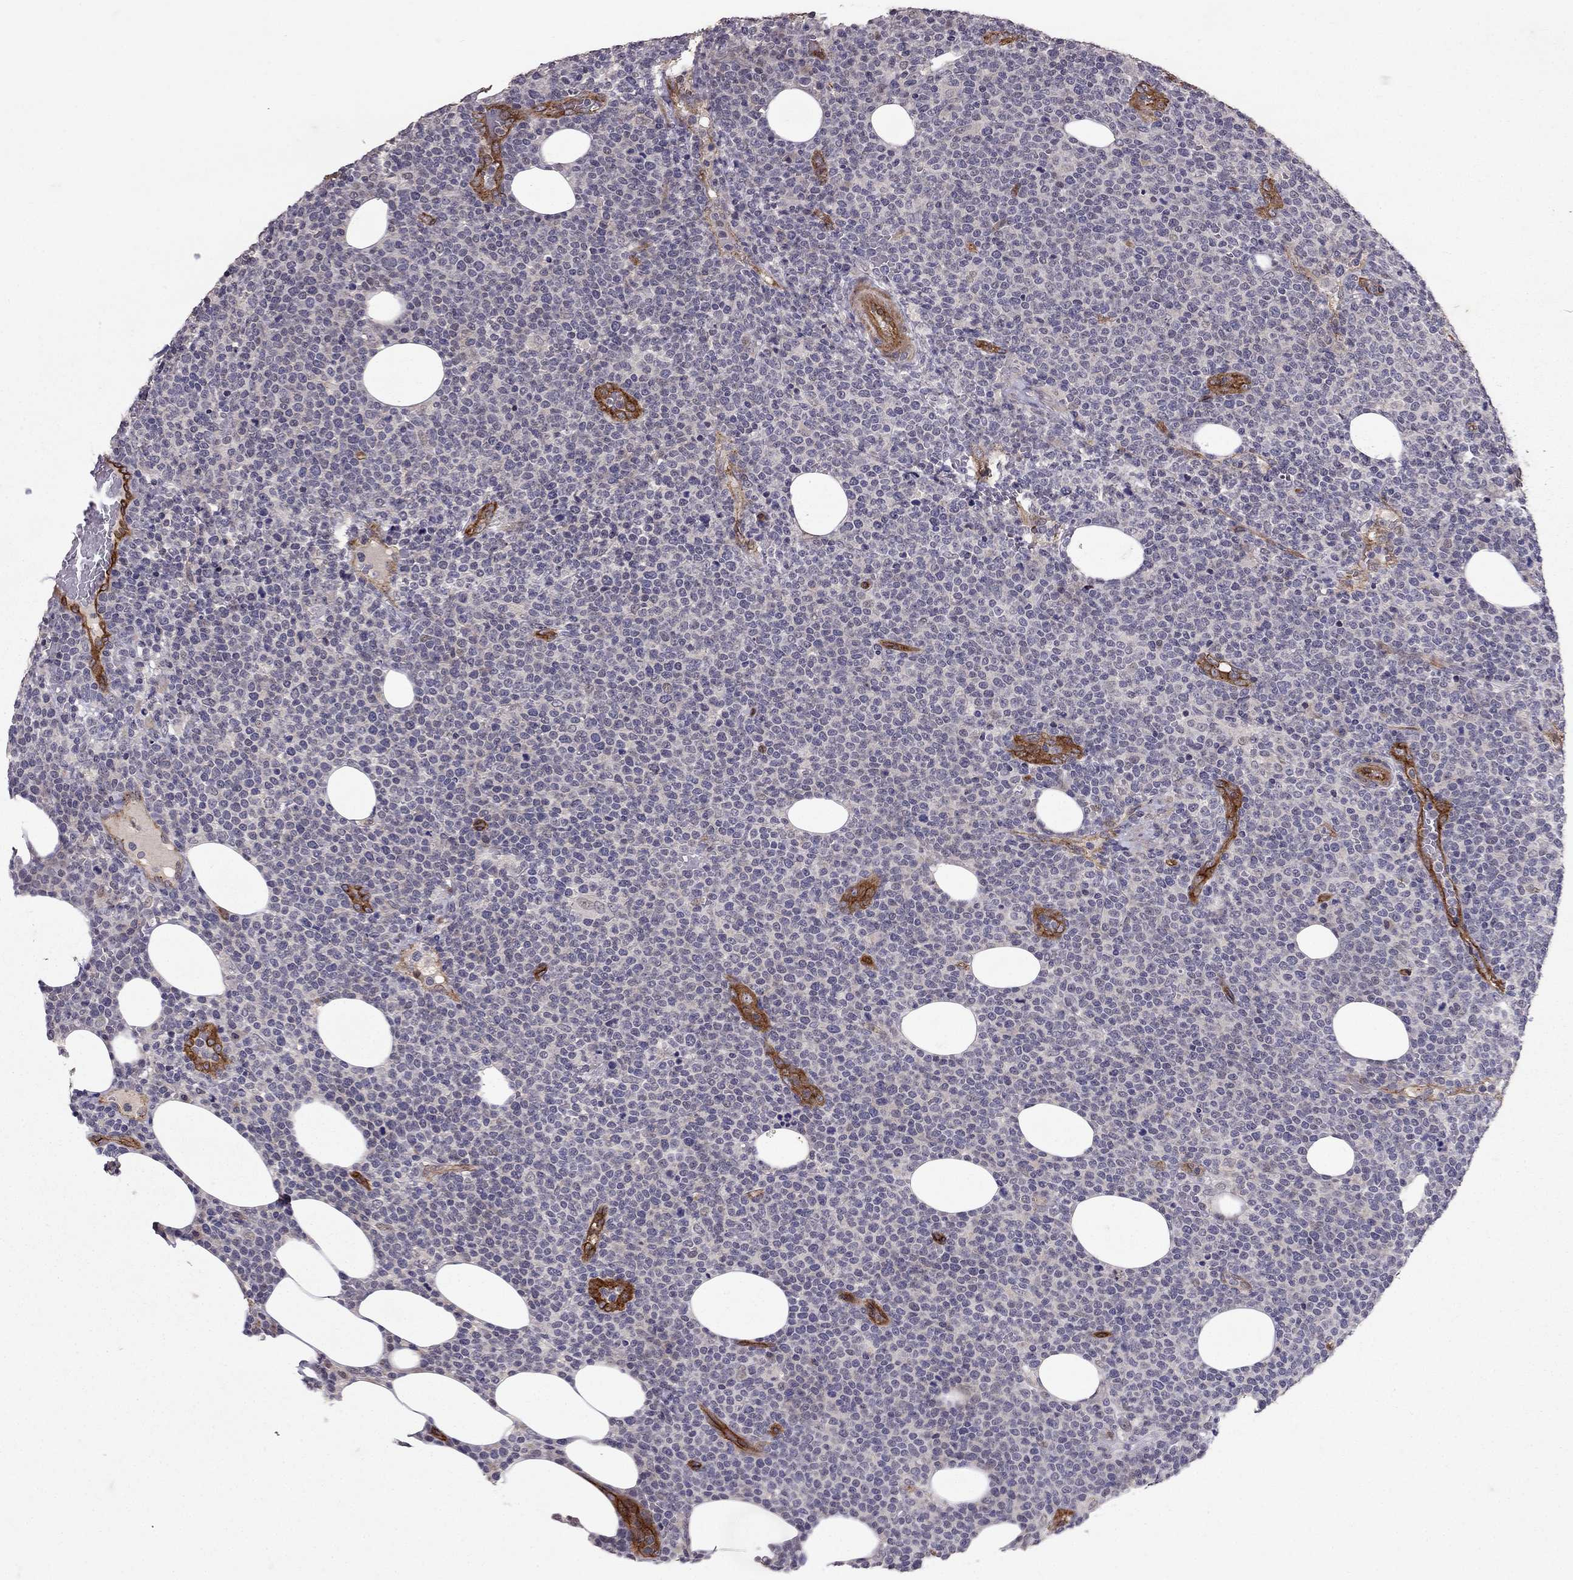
{"staining": {"intensity": "negative", "quantity": "none", "location": "none"}, "tissue": "lymphoma", "cell_type": "Tumor cells", "image_type": "cancer", "snomed": [{"axis": "morphology", "description": "Malignant lymphoma, non-Hodgkin's type, High grade"}, {"axis": "topography", "description": "Lymph node"}], "caption": "The histopathology image exhibits no significant positivity in tumor cells of malignant lymphoma, non-Hodgkin's type (high-grade).", "gene": "RASIP1", "patient": {"sex": "male", "age": 61}}